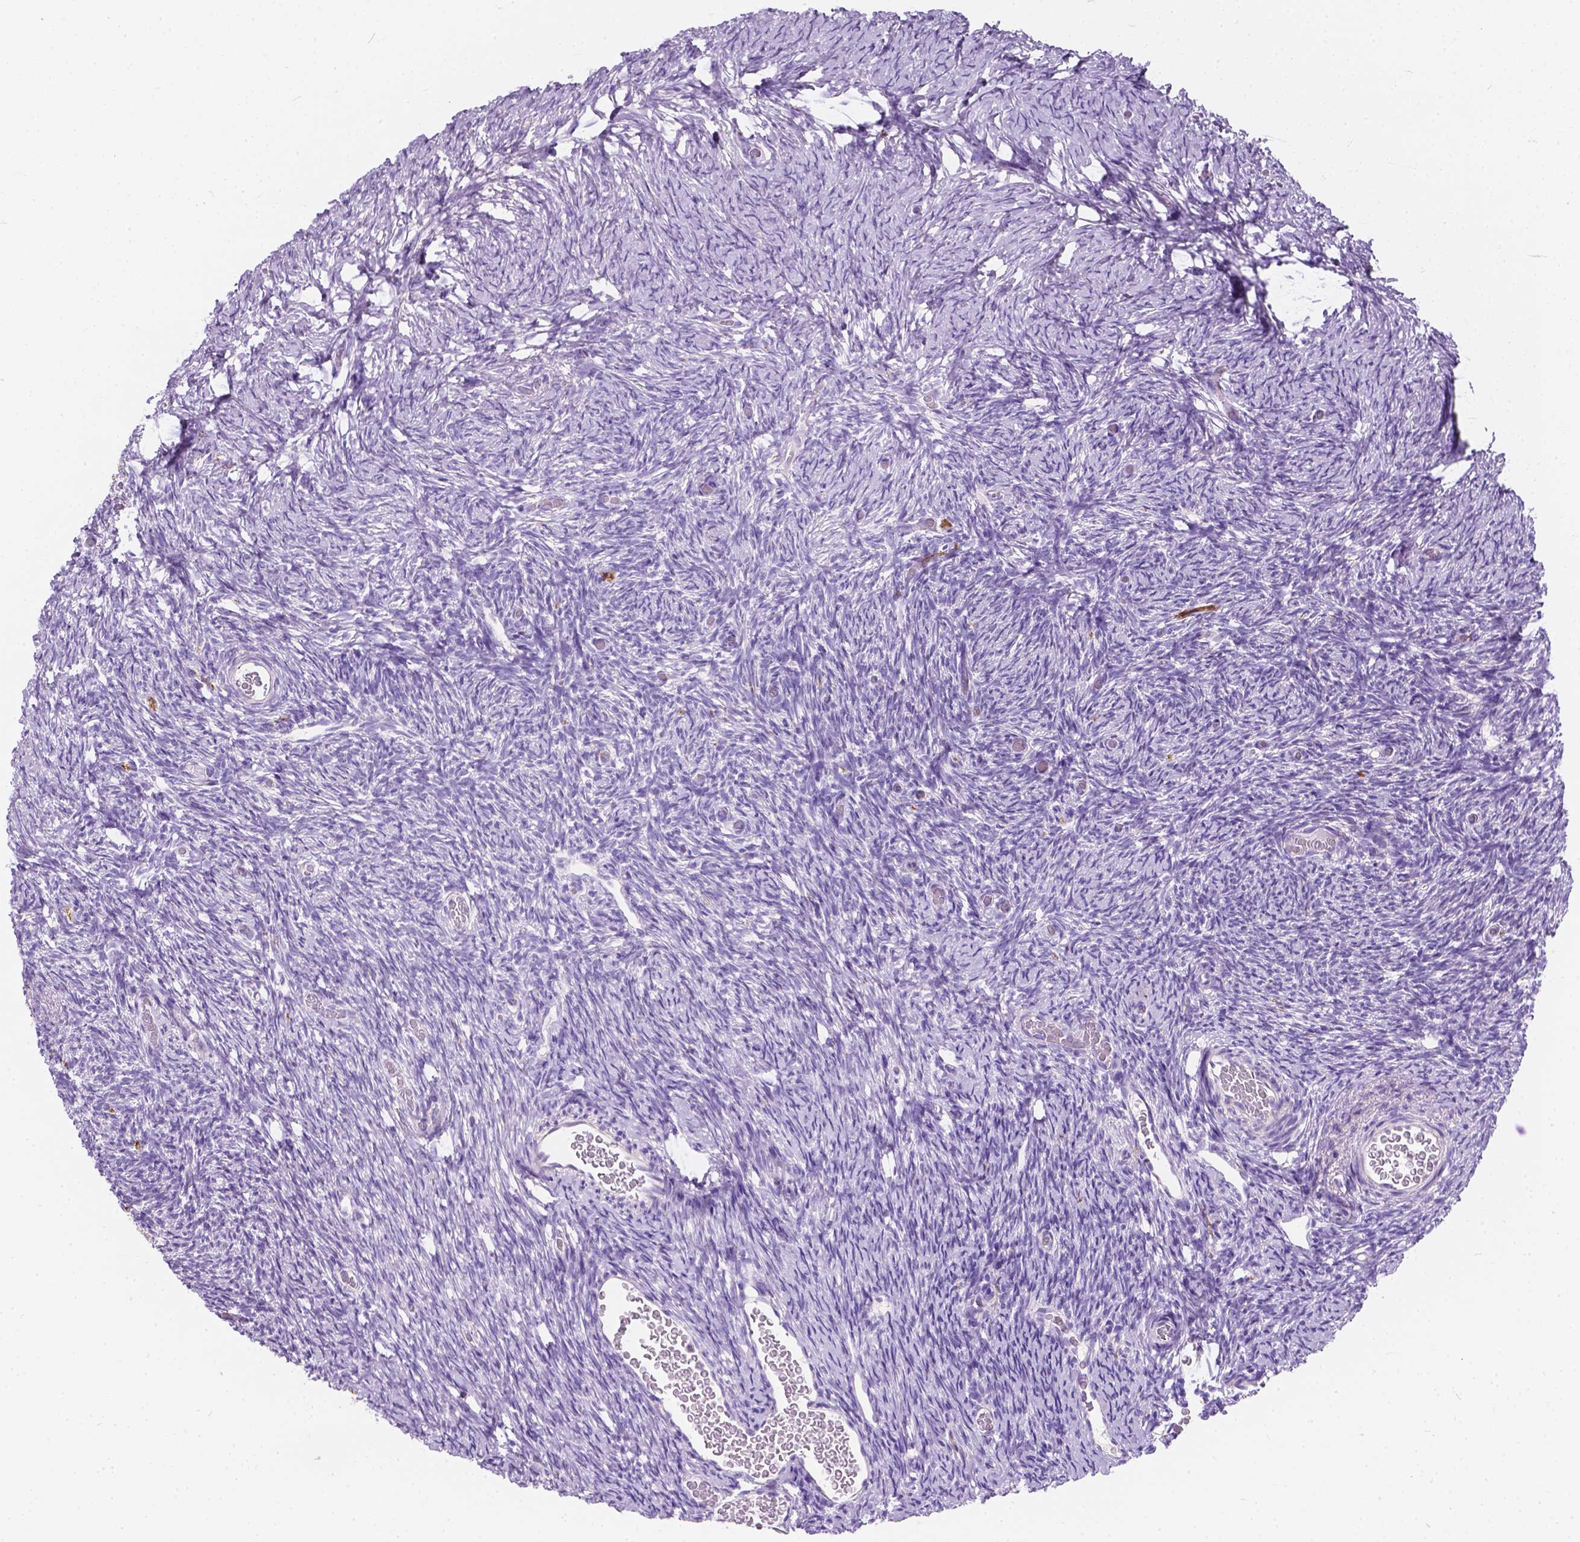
{"staining": {"intensity": "negative", "quantity": "none", "location": "none"}, "tissue": "ovary", "cell_type": "Follicle cells", "image_type": "normal", "snomed": [{"axis": "morphology", "description": "Normal tissue, NOS"}, {"axis": "topography", "description": "Ovary"}], "caption": "This micrograph is of benign ovary stained with immunohistochemistry to label a protein in brown with the nuclei are counter-stained blue. There is no positivity in follicle cells.", "gene": "GNAO1", "patient": {"sex": "female", "age": 39}}